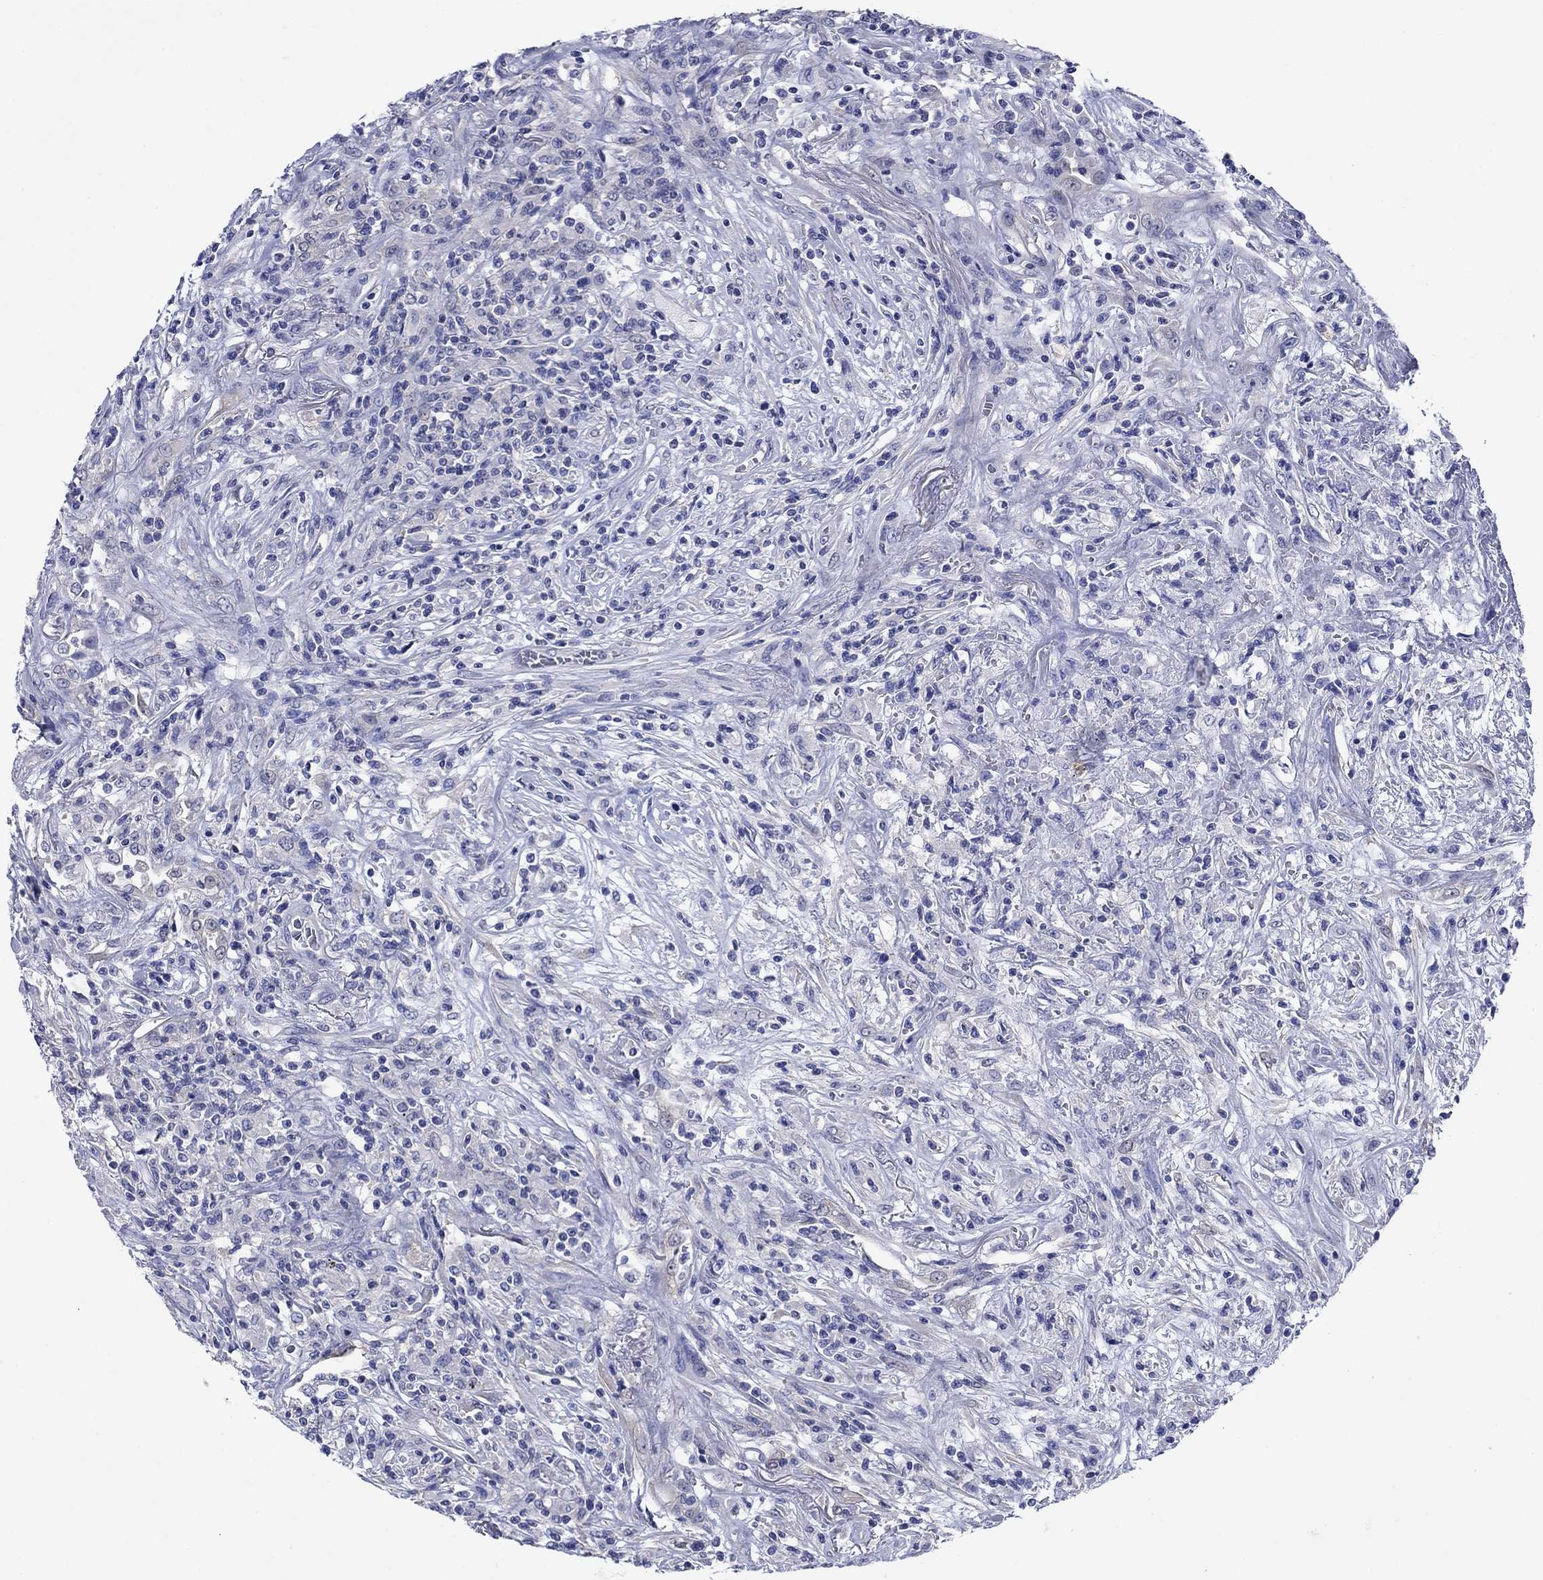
{"staining": {"intensity": "negative", "quantity": "none", "location": "none"}, "tissue": "lymphoma", "cell_type": "Tumor cells", "image_type": "cancer", "snomed": [{"axis": "morphology", "description": "Malignant lymphoma, non-Hodgkin's type, High grade"}, {"axis": "topography", "description": "Lung"}], "caption": "The immunohistochemistry (IHC) histopathology image has no significant positivity in tumor cells of lymphoma tissue. (DAB immunohistochemistry (IHC), high magnification).", "gene": "SULT2B1", "patient": {"sex": "male", "age": 79}}